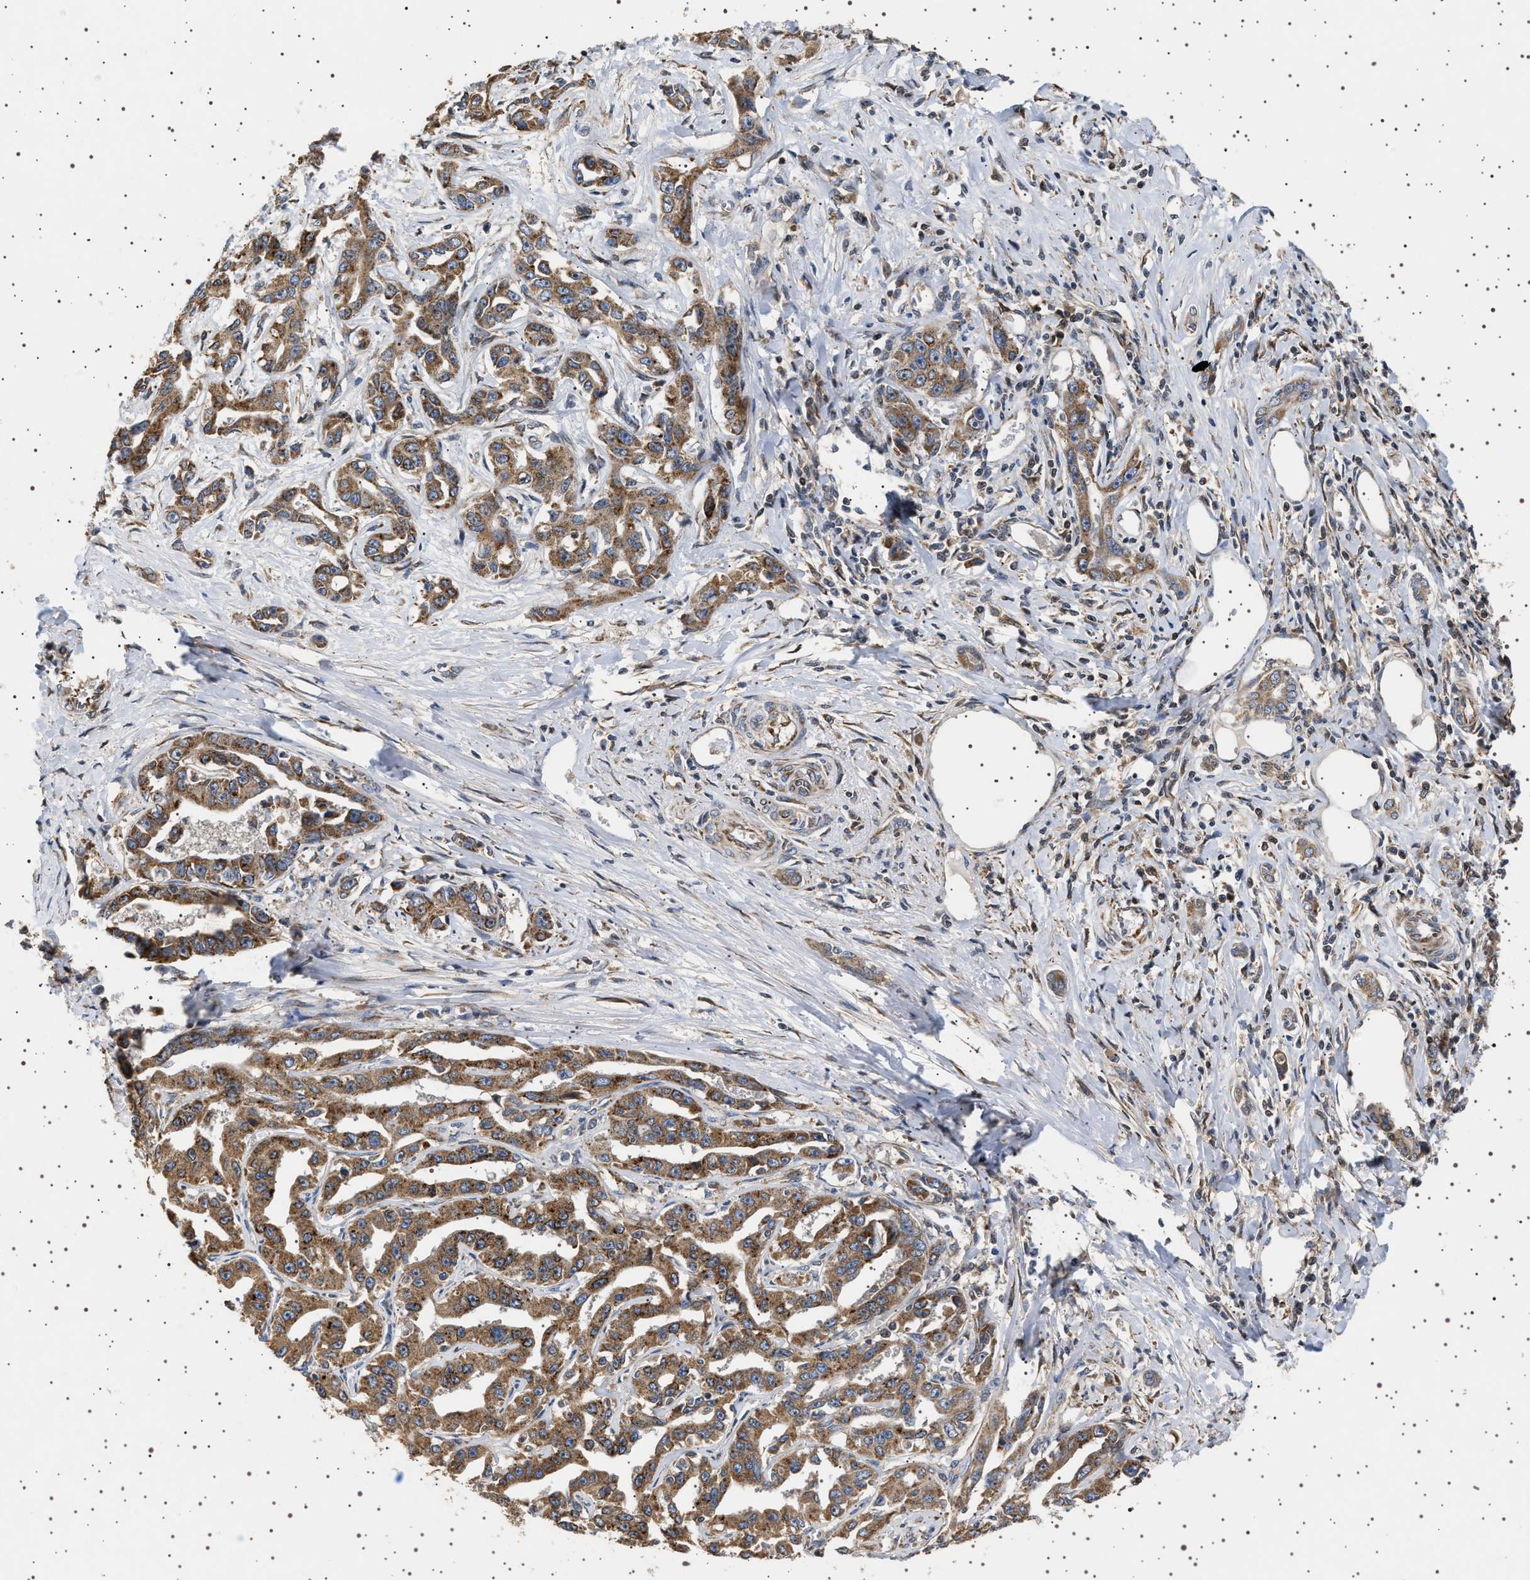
{"staining": {"intensity": "moderate", "quantity": ">75%", "location": "cytoplasmic/membranous"}, "tissue": "liver cancer", "cell_type": "Tumor cells", "image_type": "cancer", "snomed": [{"axis": "morphology", "description": "Cholangiocarcinoma"}, {"axis": "topography", "description": "Liver"}], "caption": "A brown stain shows moderate cytoplasmic/membranous staining of a protein in human cholangiocarcinoma (liver) tumor cells.", "gene": "TRUB2", "patient": {"sex": "male", "age": 59}}